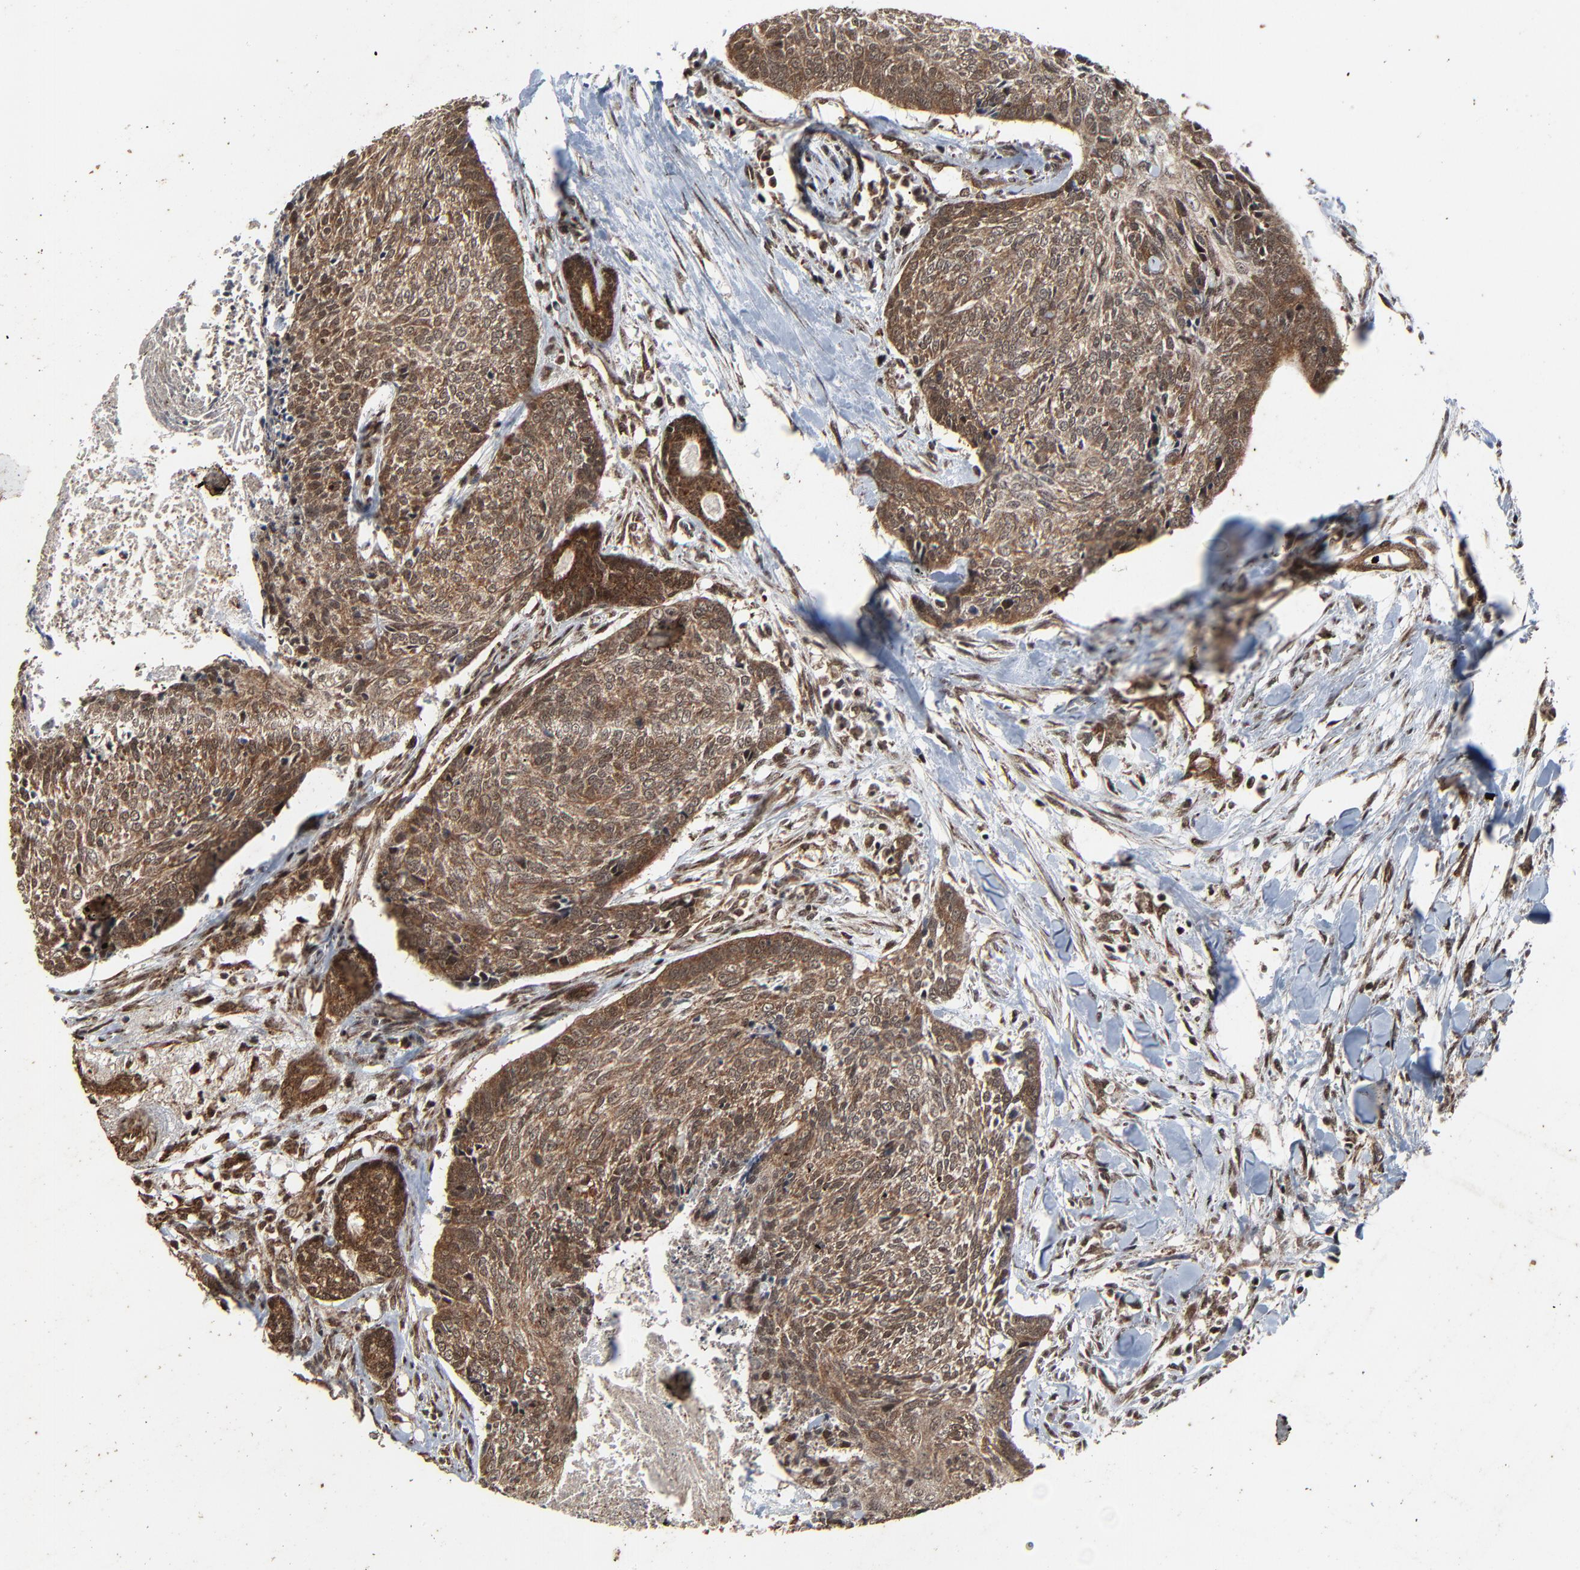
{"staining": {"intensity": "moderate", "quantity": ">75%", "location": "cytoplasmic/membranous"}, "tissue": "head and neck cancer", "cell_type": "Tumor cells", "image_type": "cancer", "snomed": [{"axis": "morphology", "description": "Squamous cell carcinoma, NOS"}, {"axis": "topography", "description": "Salivary gland"}, {"axis": "topography", "description": "Head-Neck"}], "caption": "A brown stain highlights moderate cytoplasmic/membranous expression of a protein in head and neck cancer tumor cells. (DAB IHC, brown staining for protein, blue staining for nuclei).", "gene": "RHOJ", "patient": {"sex": "male", "age": 70}}